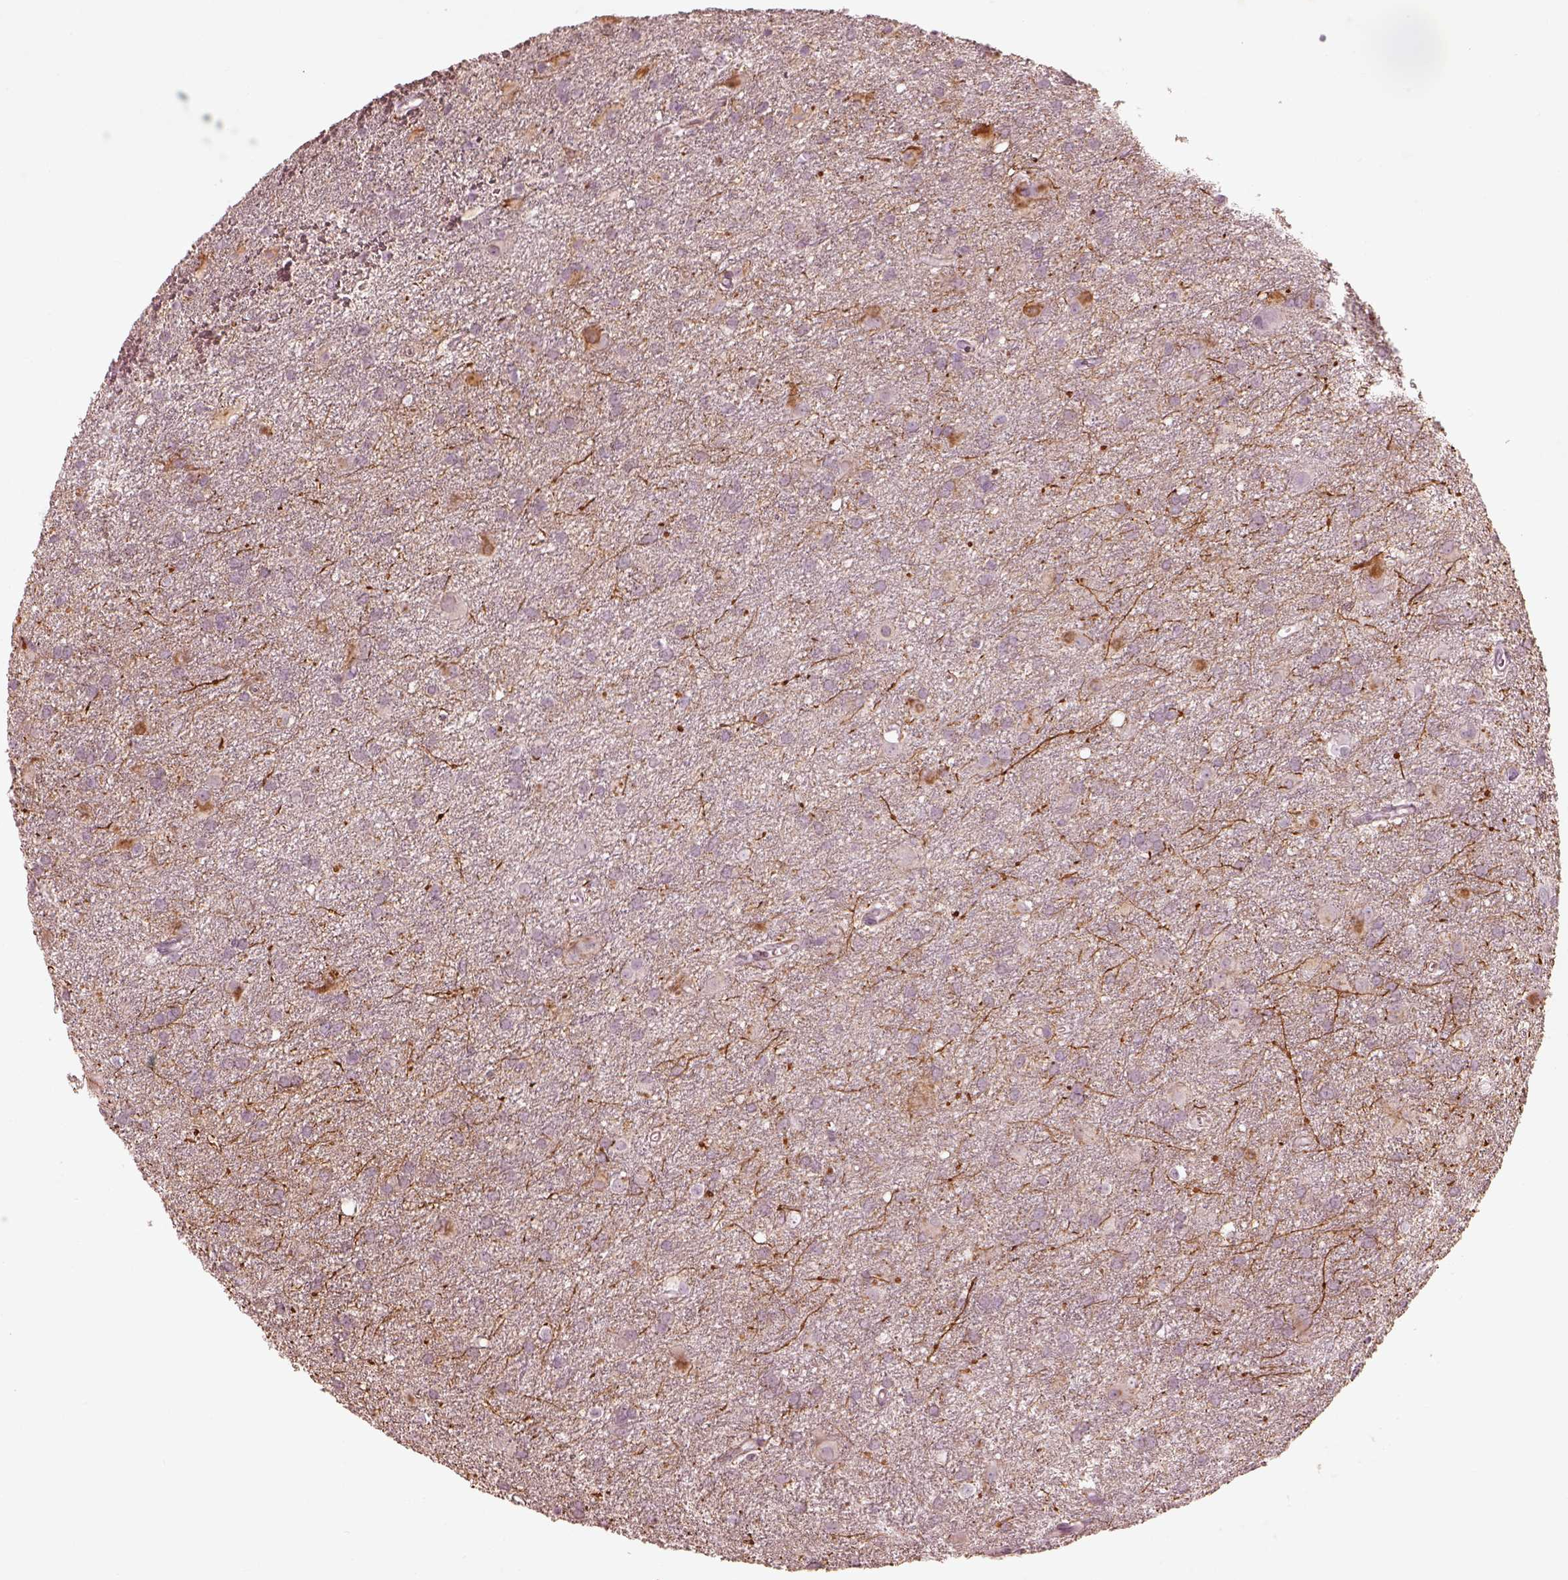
{"staining": {"intensity": "negative", "quantity": "none", "location": "none"}, "tissue": "glioma", "cell_type": "Tumor cells", "image_type": "cancer", "snomed": [{"axis": "morphology", "description": "Glioma, malignant, Low grade"}, {"axis": "topography", "description": "Brain"}], "caption": "This image is of low-grade glioma (malignant) stained with immunohistochemistry (IHC) to label a protein in brown with the nuclei are counter-stained blue. There is no staining in tumor cells.", "gene": "ADRB3", "patient": {"sex": "male", "age": 58}}